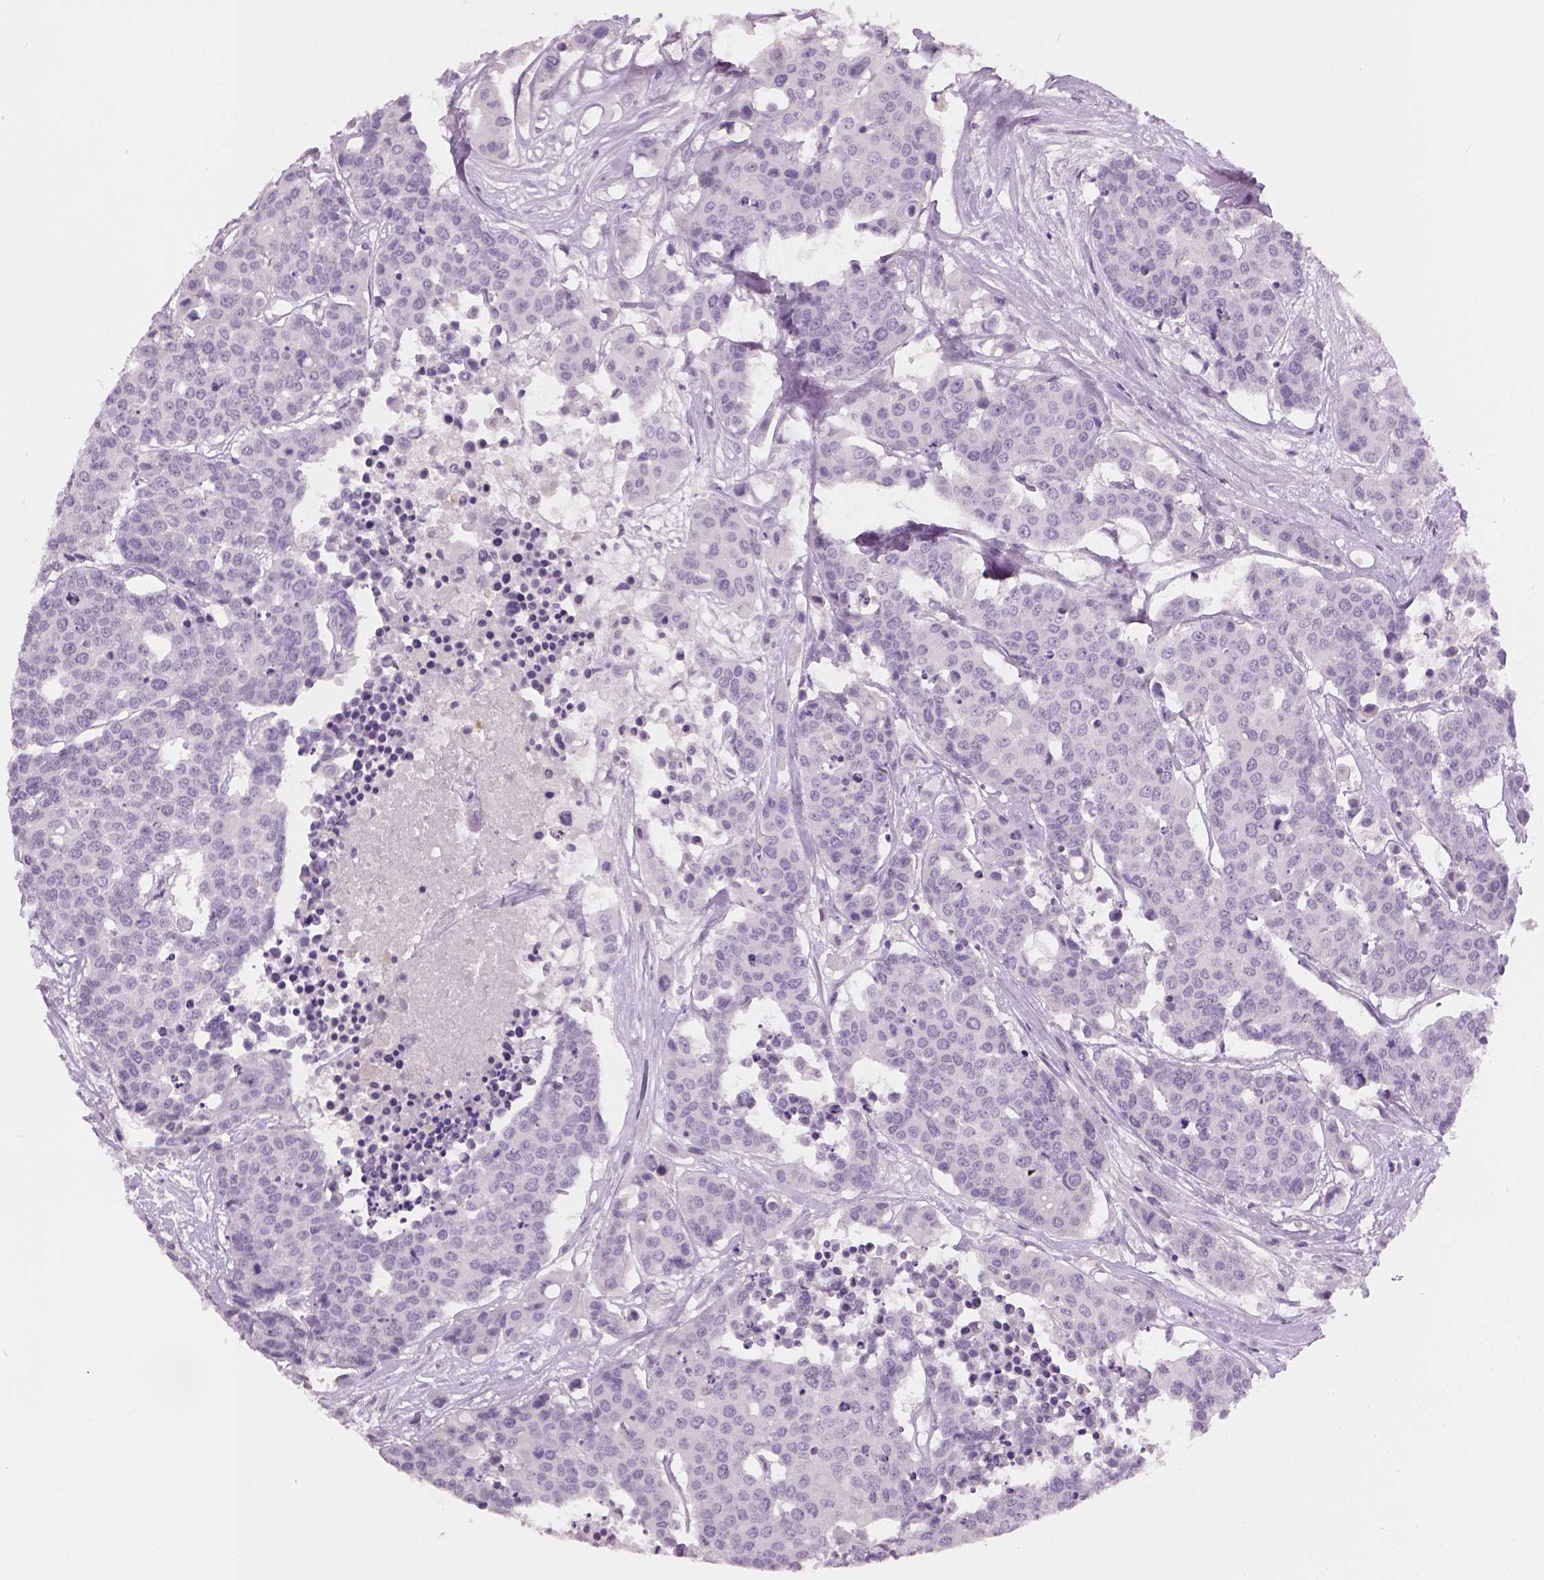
{"staining": {"intensity": "negative", "quantity": "none", "location": "none"}, "tissue": "carcinoid", "cell_type": "Tumor cells", "image_type": "cancer", "snomed": [{"axis": "morphology", "description": "Carcinoid, malignant, NOS"}, {"axis": "topography", "description": "Colon"}], "caption": "DAB (3,3'-diaminobenzidine) immunohistochemical staining of human carcinoid shows no significant positivity in tumor cells. (Stains: DAB (3,3'-diaminobenzidine) immunohistochemistry with hematoxylin counter stain, Microscopy: brightfield microscopy at high magnification).", "gene": "TH", "patient": {"sex": "male", "age": 81}}